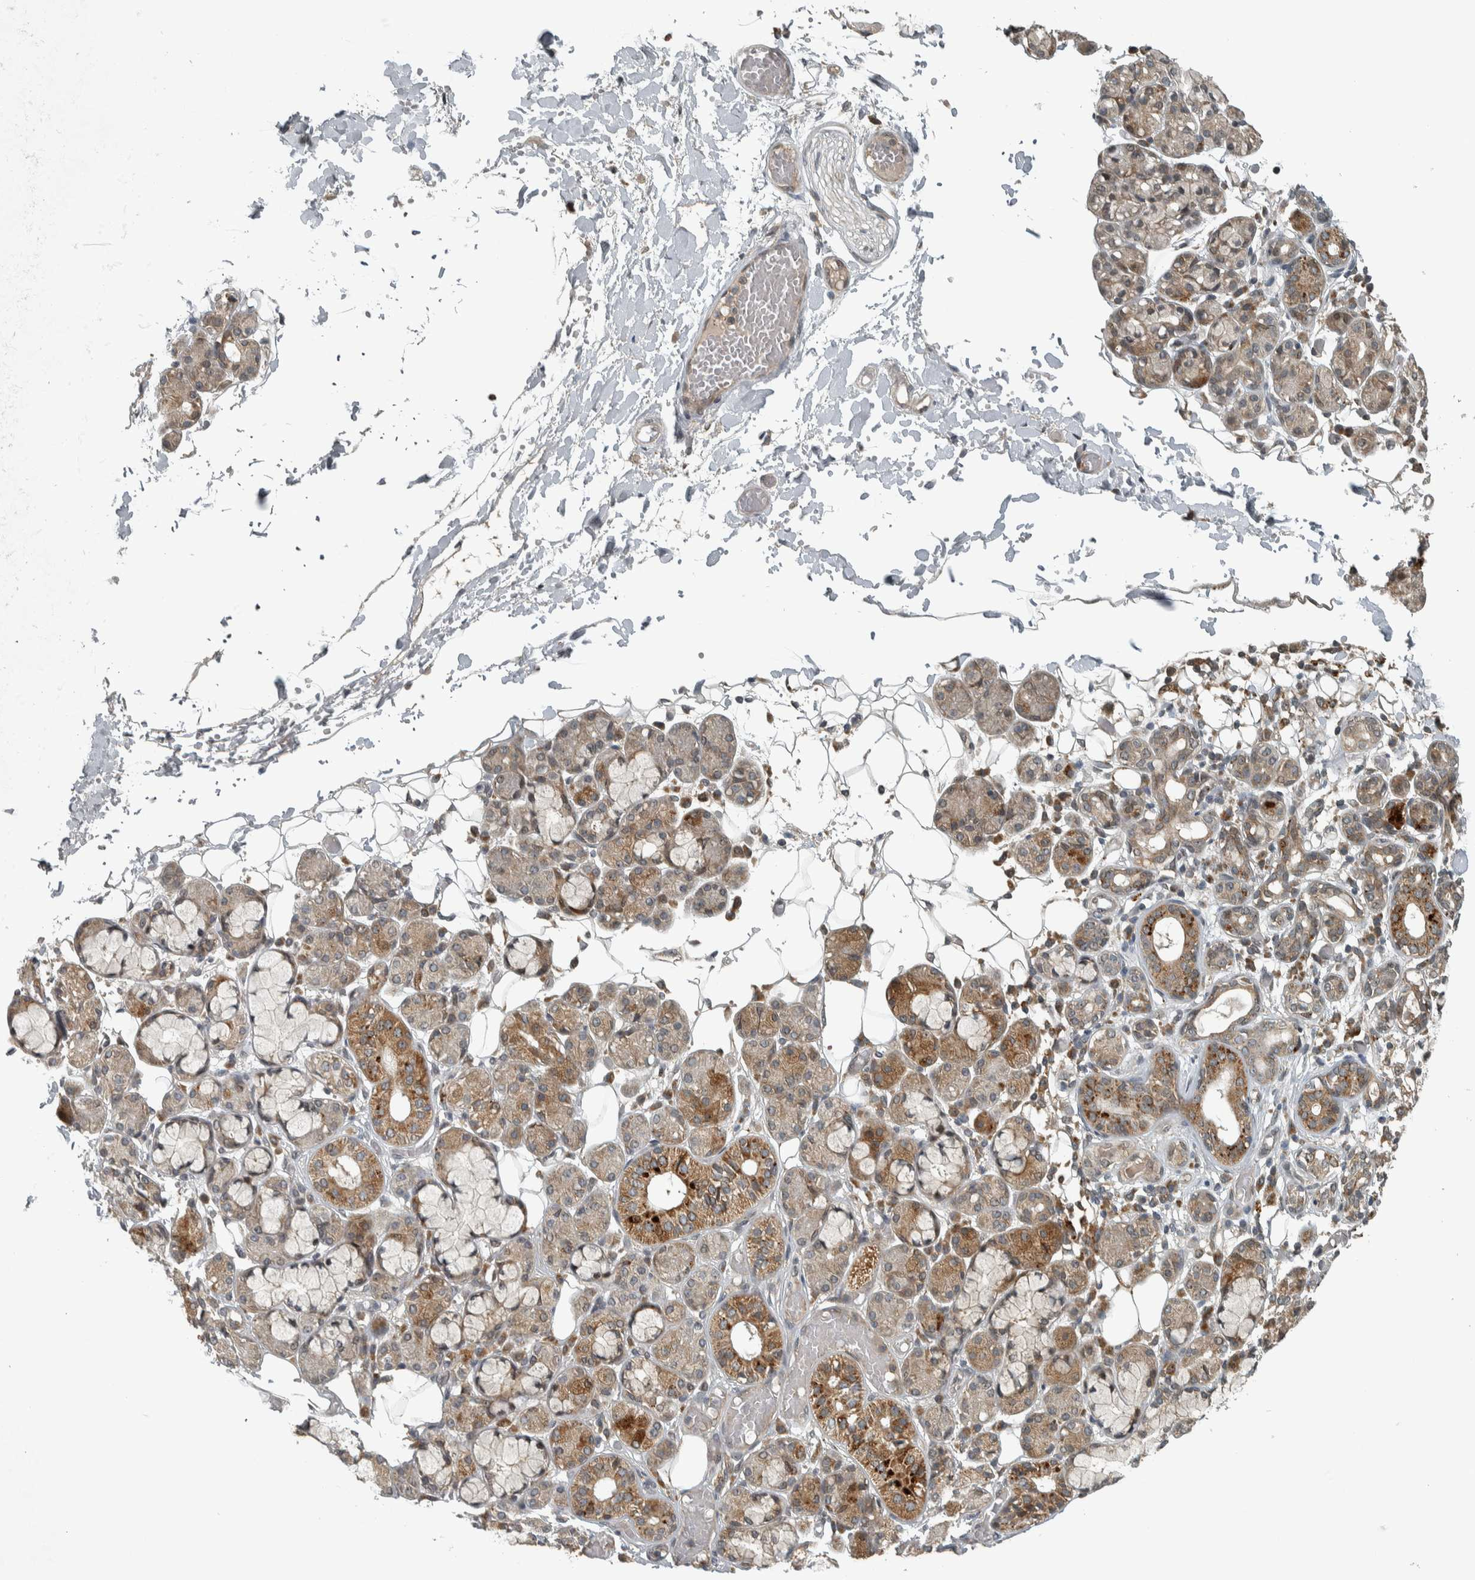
{"staining": {"intensity": "moderate", "quantity": "25%-75%", "location": "cytoplasmic/membranous"}, "tissue": "salivary gland", "cell_type": "Glandular cells", "image_type": "normal", "snomed": [{"axis": "morphology", "description": "Normal tissue, NOS"}, {"axis": "topography", "description": "Salivary gland"}], "caption": "Immunohistochemistry (DAB (3,3'-diaminobenzidine)) staining of unremarkable salivary gland shows moderate cytoplasmic/membranous protein expression in approximately 25%-75% of glandular cells. Immunohistochemistry stains the protein in brown and the nuclei are stained blue.", "gene": "XPO5", "patient": {"sex": "male", "age": 63}}